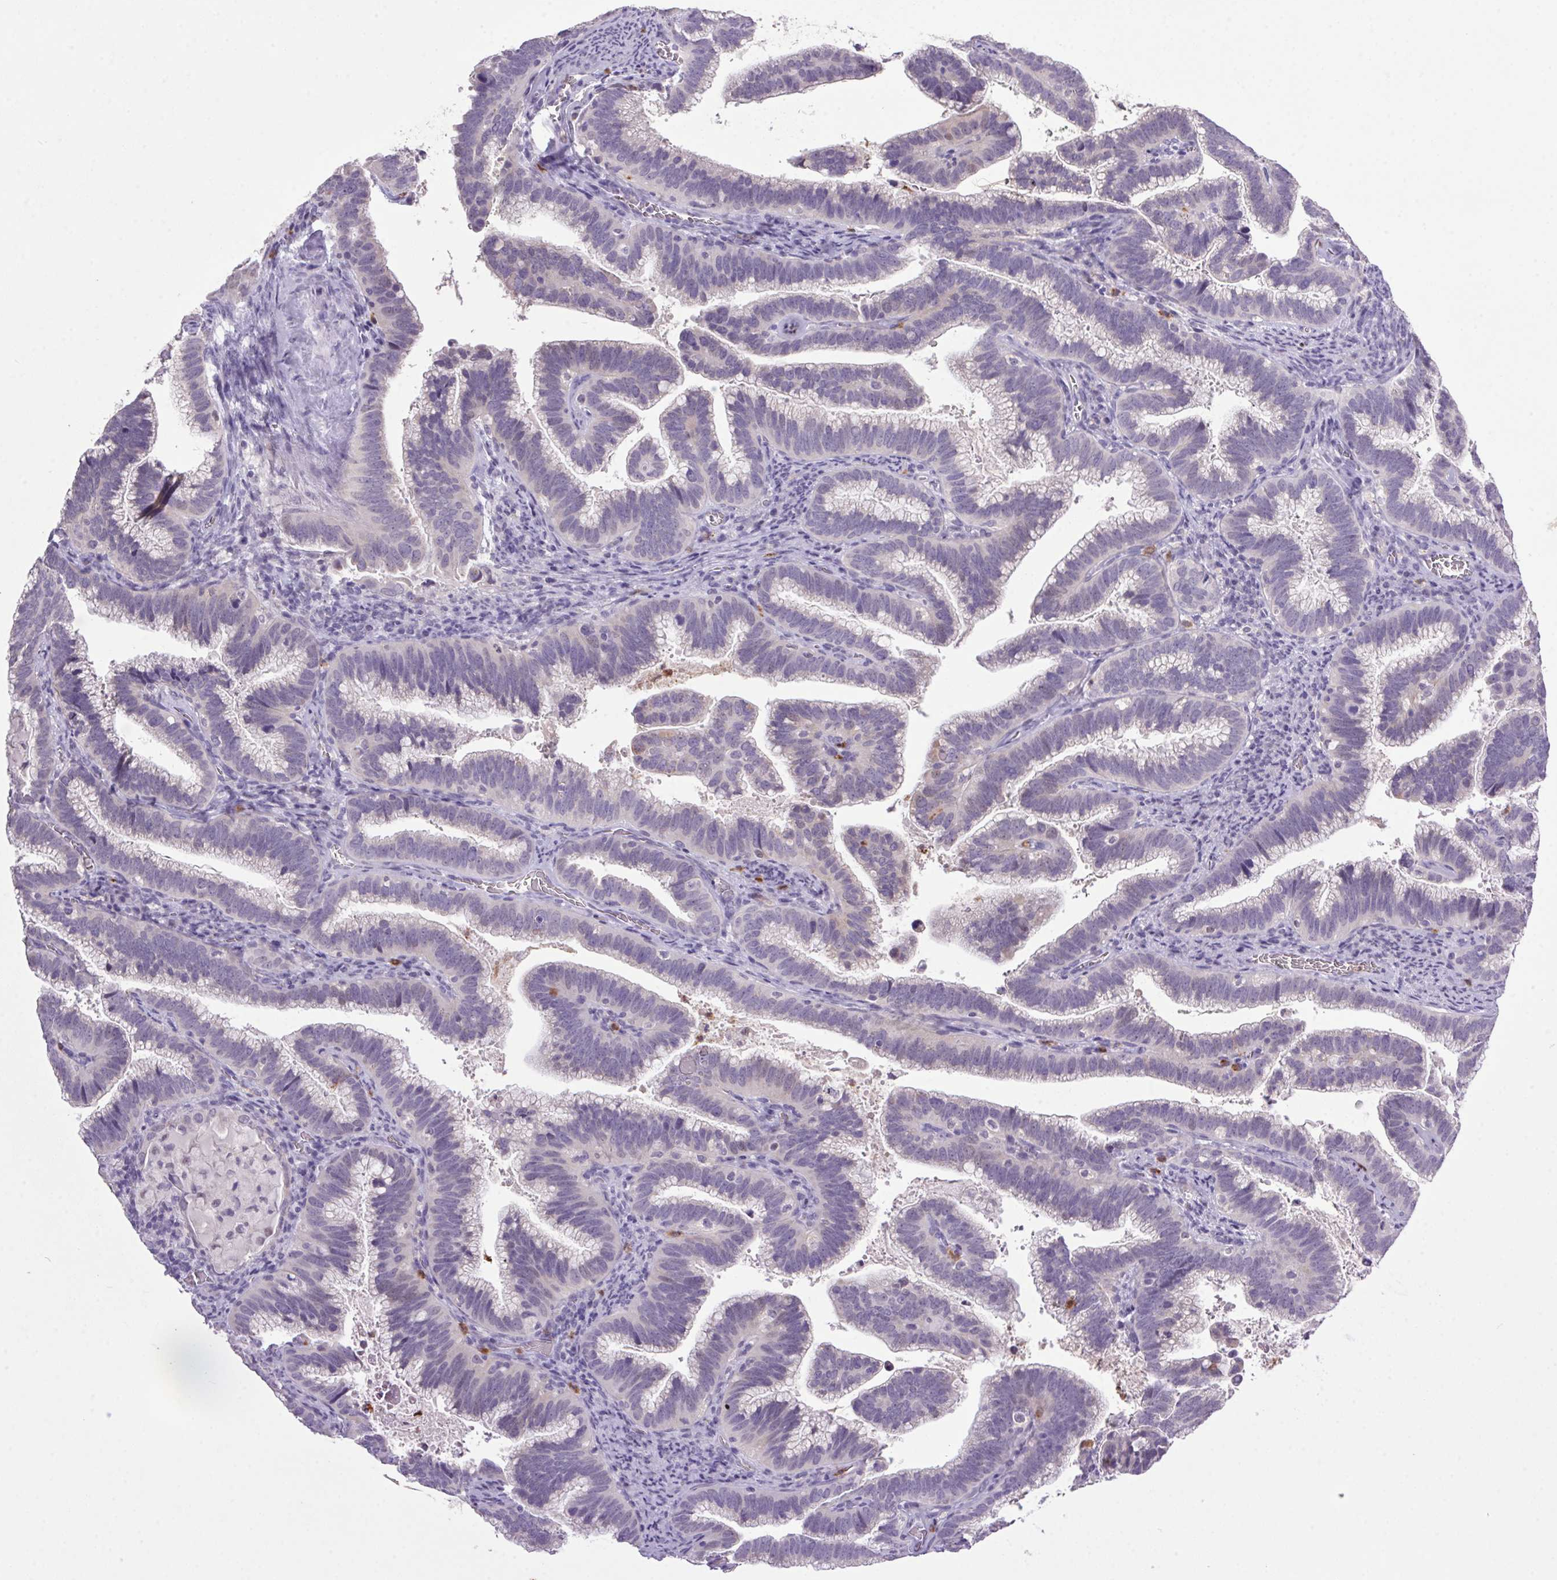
{"staining": {"intensity": "negative", "quantity": "none", "location": "none"}, "tissue": "cervical cancer", "cell_type": "Tumor cells", "image_type": "cancer", "snomed": [{"axis": "morphology", "description": "Adenocarcinoma, NOS"}, {"axis": "topography", "description": "Cervix"}], "caption": "Micrograph shows no significant protein expression in tumor cells of cervical adenocarcinoma.", "gene": "TRDN", "patient": {"sex": "female", "age": 61}}